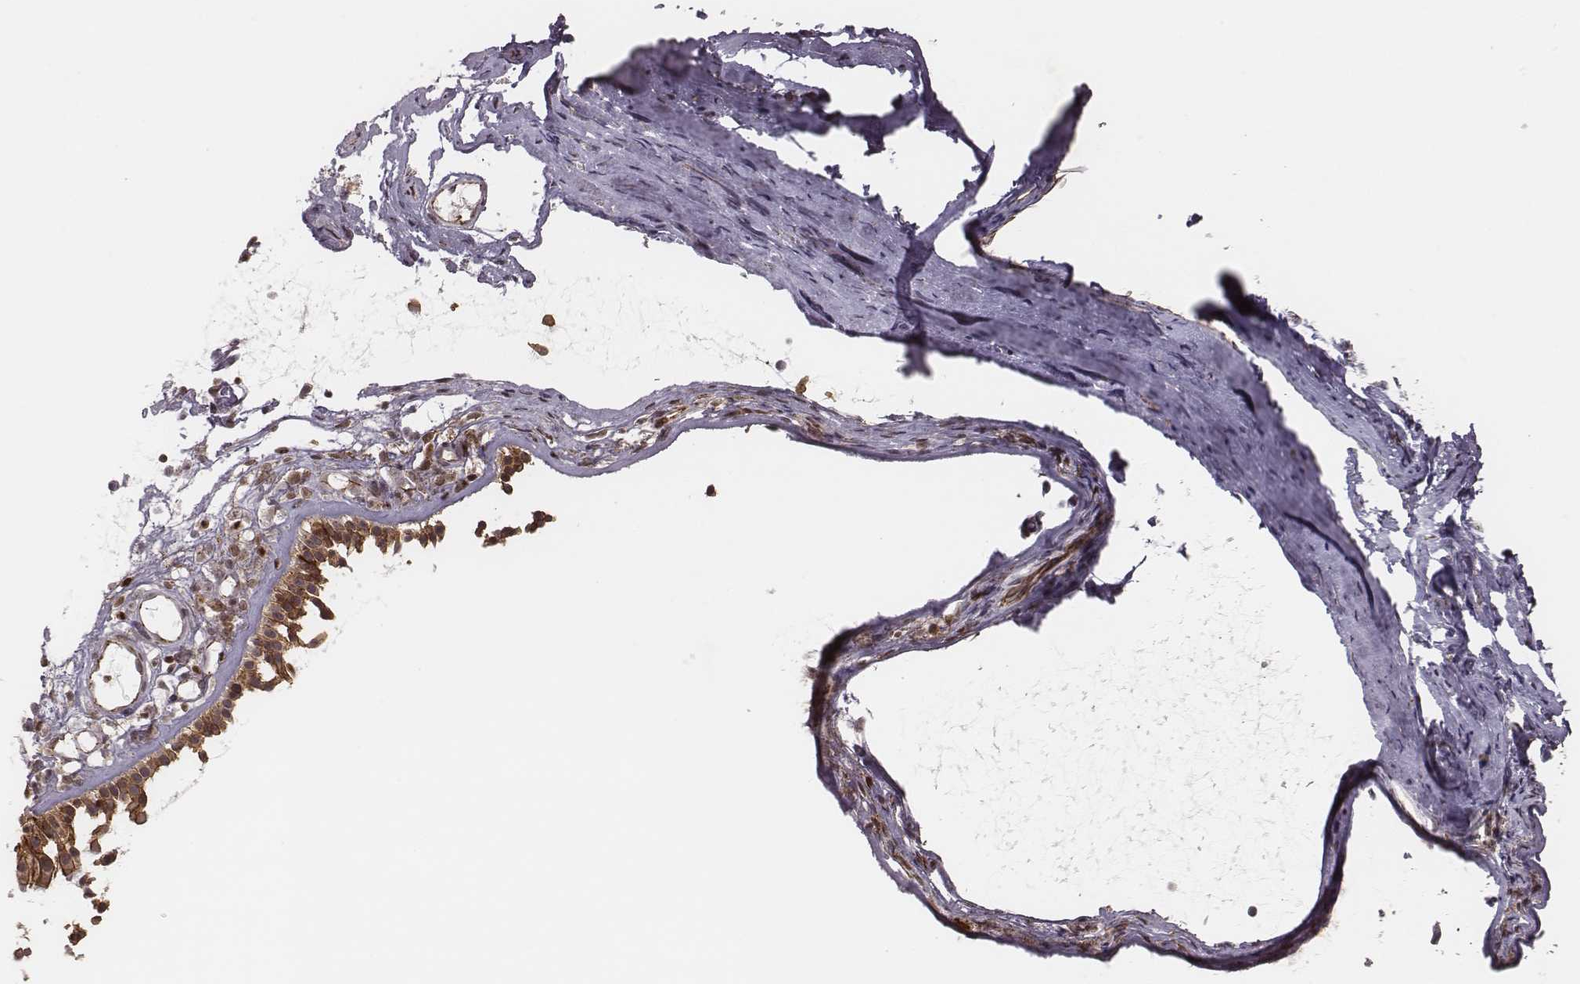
{"staining": {"intensity": "strong", "quantity": ">75%", "location": "cytoplasmic/membranous"}, "tissue": "nasopharynx", "cell_type": "Respiratory epithelial cells", "image_type": "normal", "snomed": [{"axis": "morphology", "description": "Normal tissue, NOS"}, {"axis": "topography", "description": "Nasopharynx"}], "caption": "The micrograph demonstrates staining of benign nasopharynx, revealing strong cytoplasmic/membranous protein staining (brown color) within respiratory epithelial cells.", "gene": "WDR59", "patient": {"sex": "male", "age": 68}}